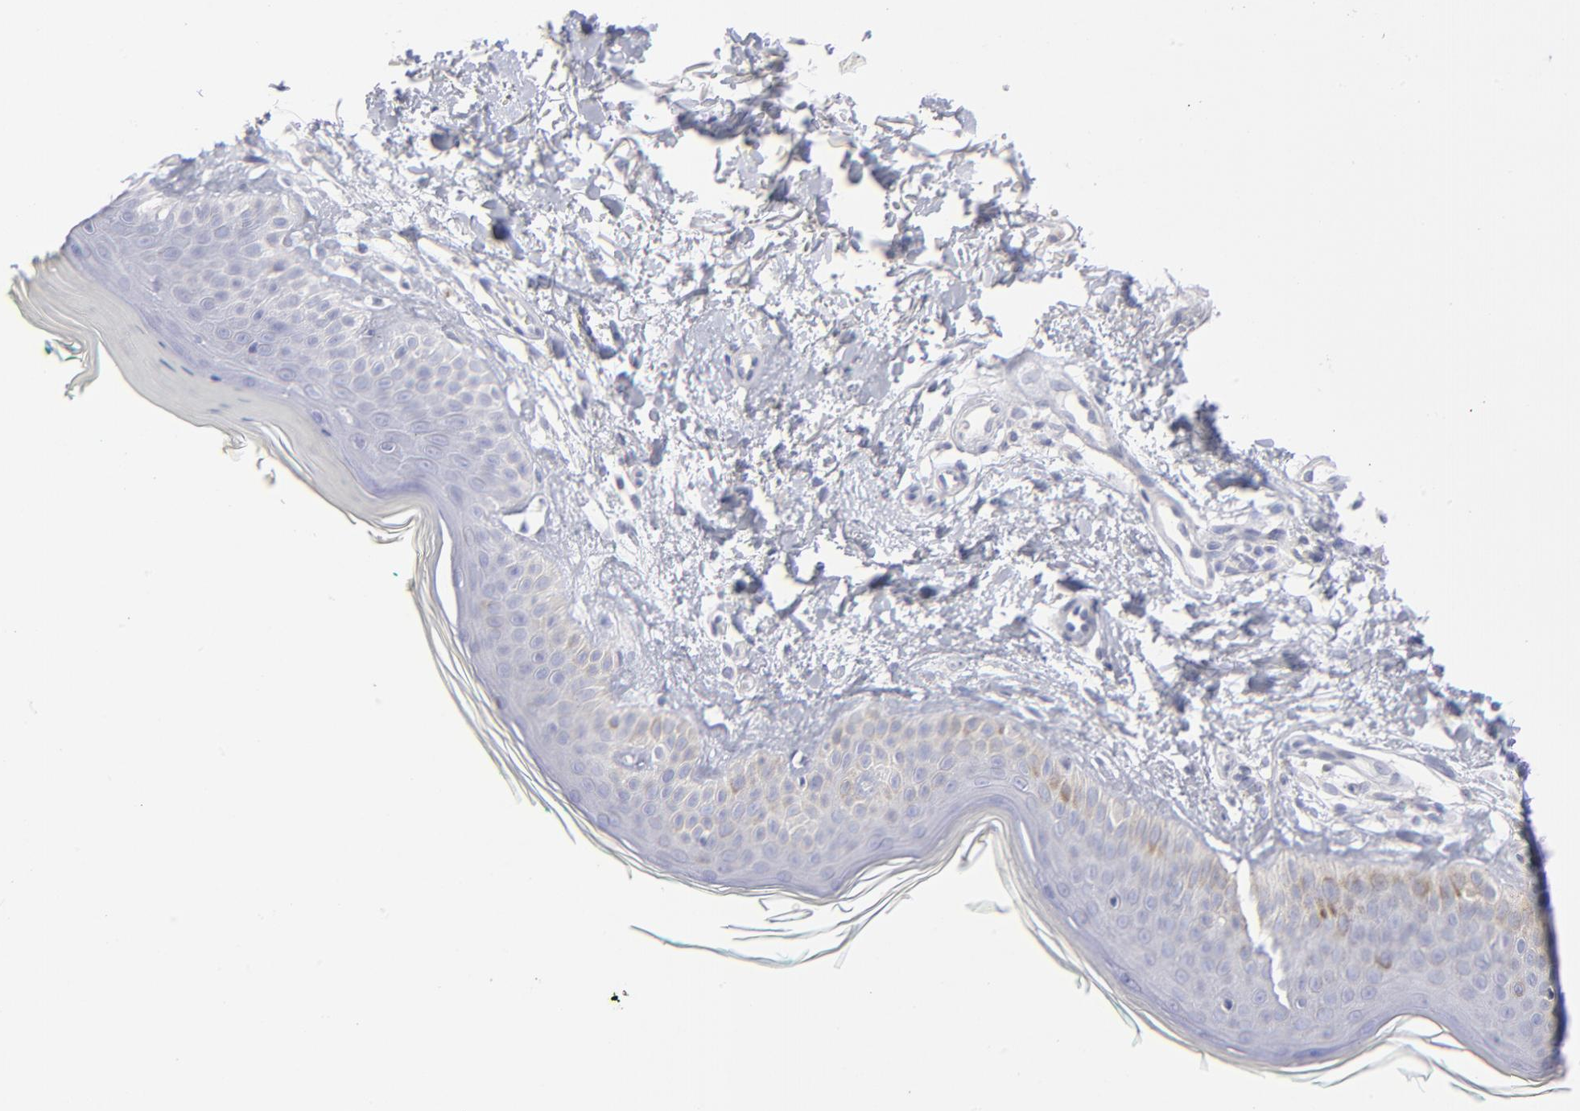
{"staining": {"intensity": "negative", "quantity": "none", "location": "none"}, "tissue": "skin", "cell_type": "Fibroblasts", "image_type": "normal", "snomed": [{"axis": "morphology", "description": "Normal tissue, NOS"}, {"axis": "topography", "description": "Skin"}], "caption": "Immunohistochemistry of normal skin shows no expression in fibroblasts.", "gene": "MTHFD2", "patient": {"sex": "male", "age": 71}}